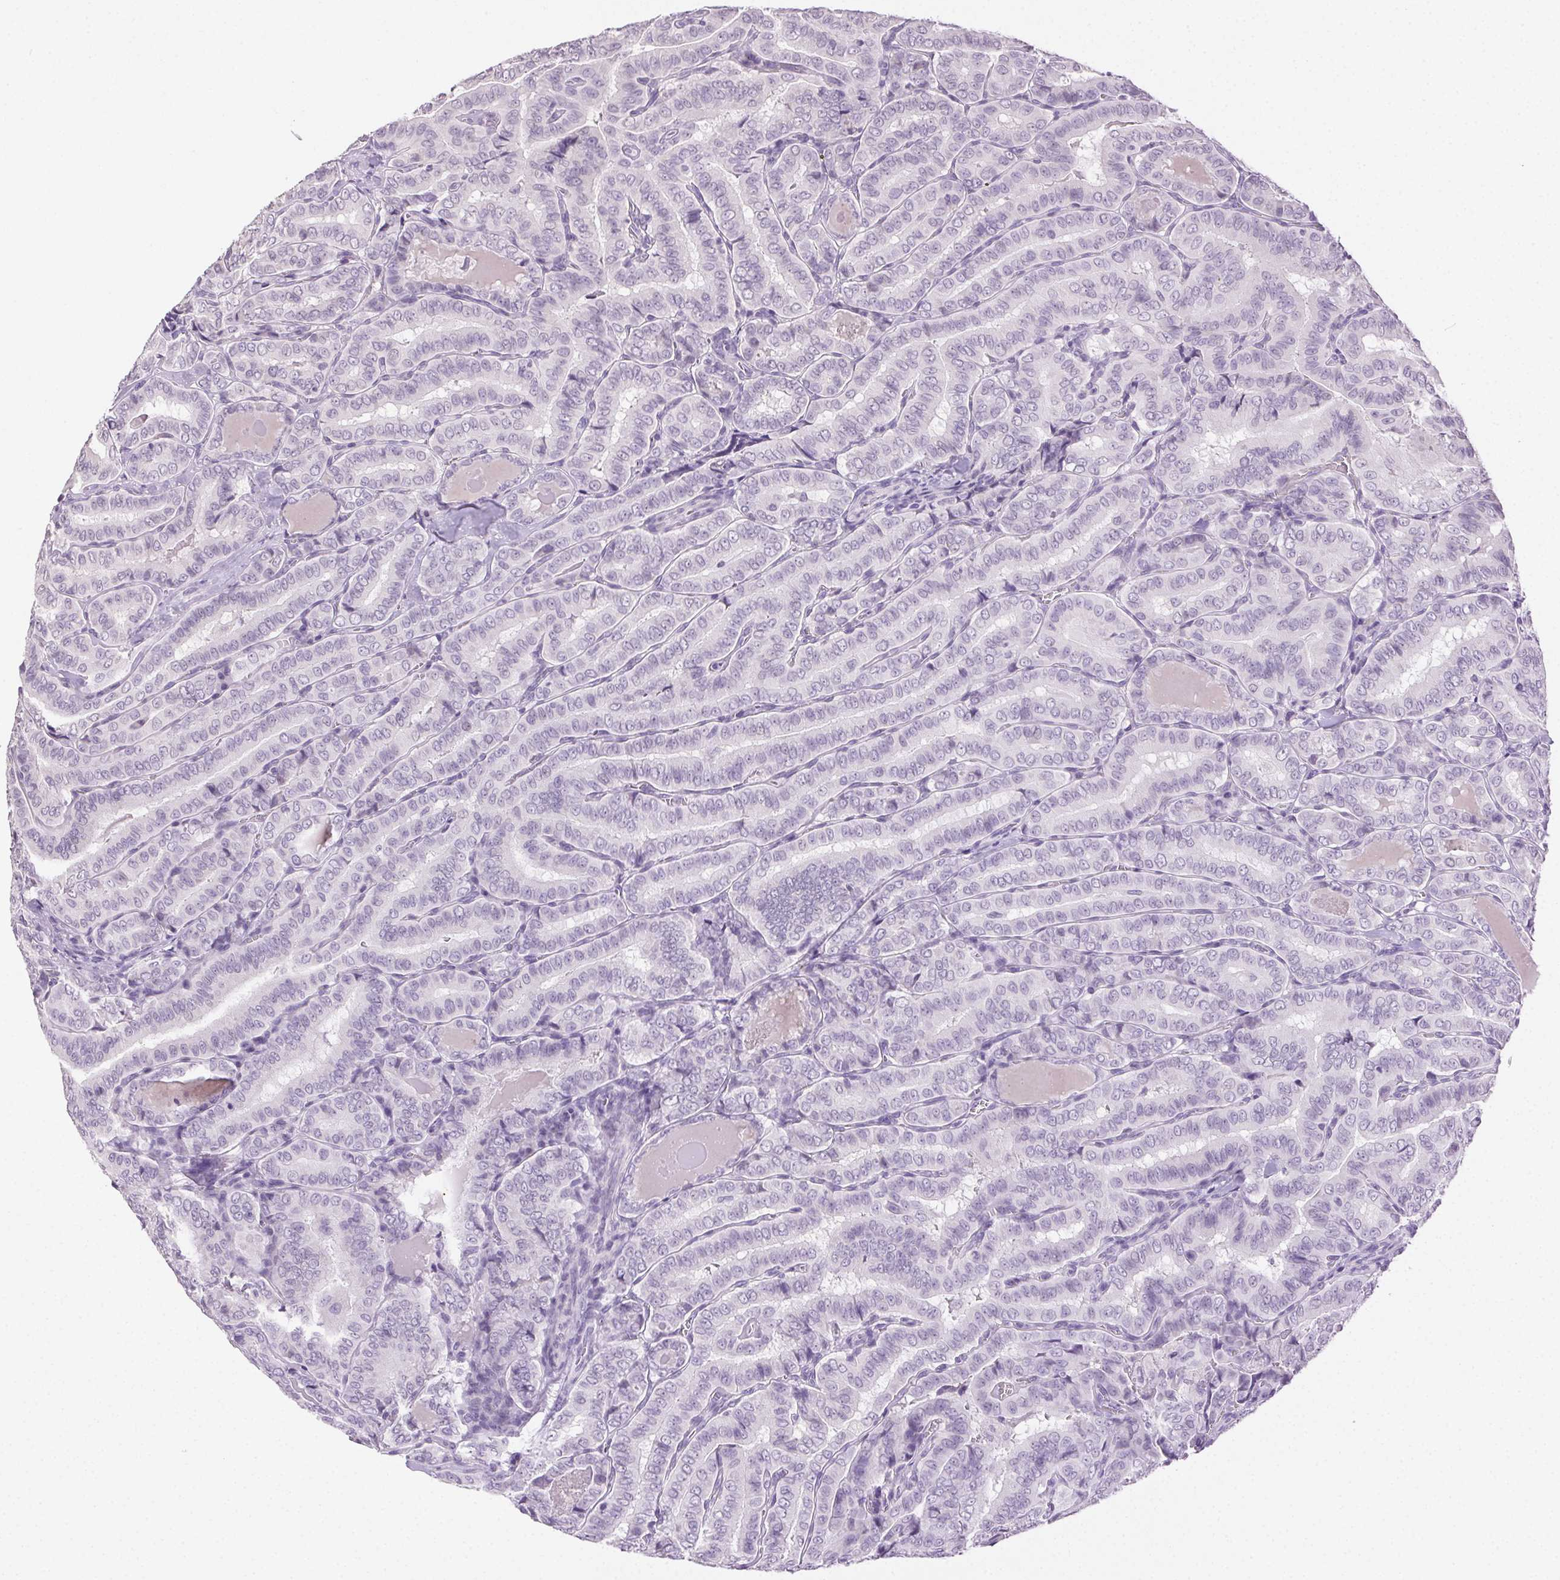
{"staining": {"intensity": "negative", "quantity": "none", "location": "none"}, "tissue": "thyroid cancer", "cell_type": "Tumor cells", "image_type": "cancer", "snomed": [{"axis": "morphology", "description": "Papillary adenocarcinoma, NOS"}, {"axis": "morphology", "description": "Papillary adenoma metastatic"}, {"axis": "topography", "description": "Thyroid gland"}], "caption": "Micrograph shows no protein staining in tumor cells of thyroid cancer (papillary adenoma metastatic) tissue. (DAB (3,3'-diaminobenzidine) immunohistochemistry, high magnification).", "gene": "CLDN10", "patient": {"sex": "female", "age": 50}}